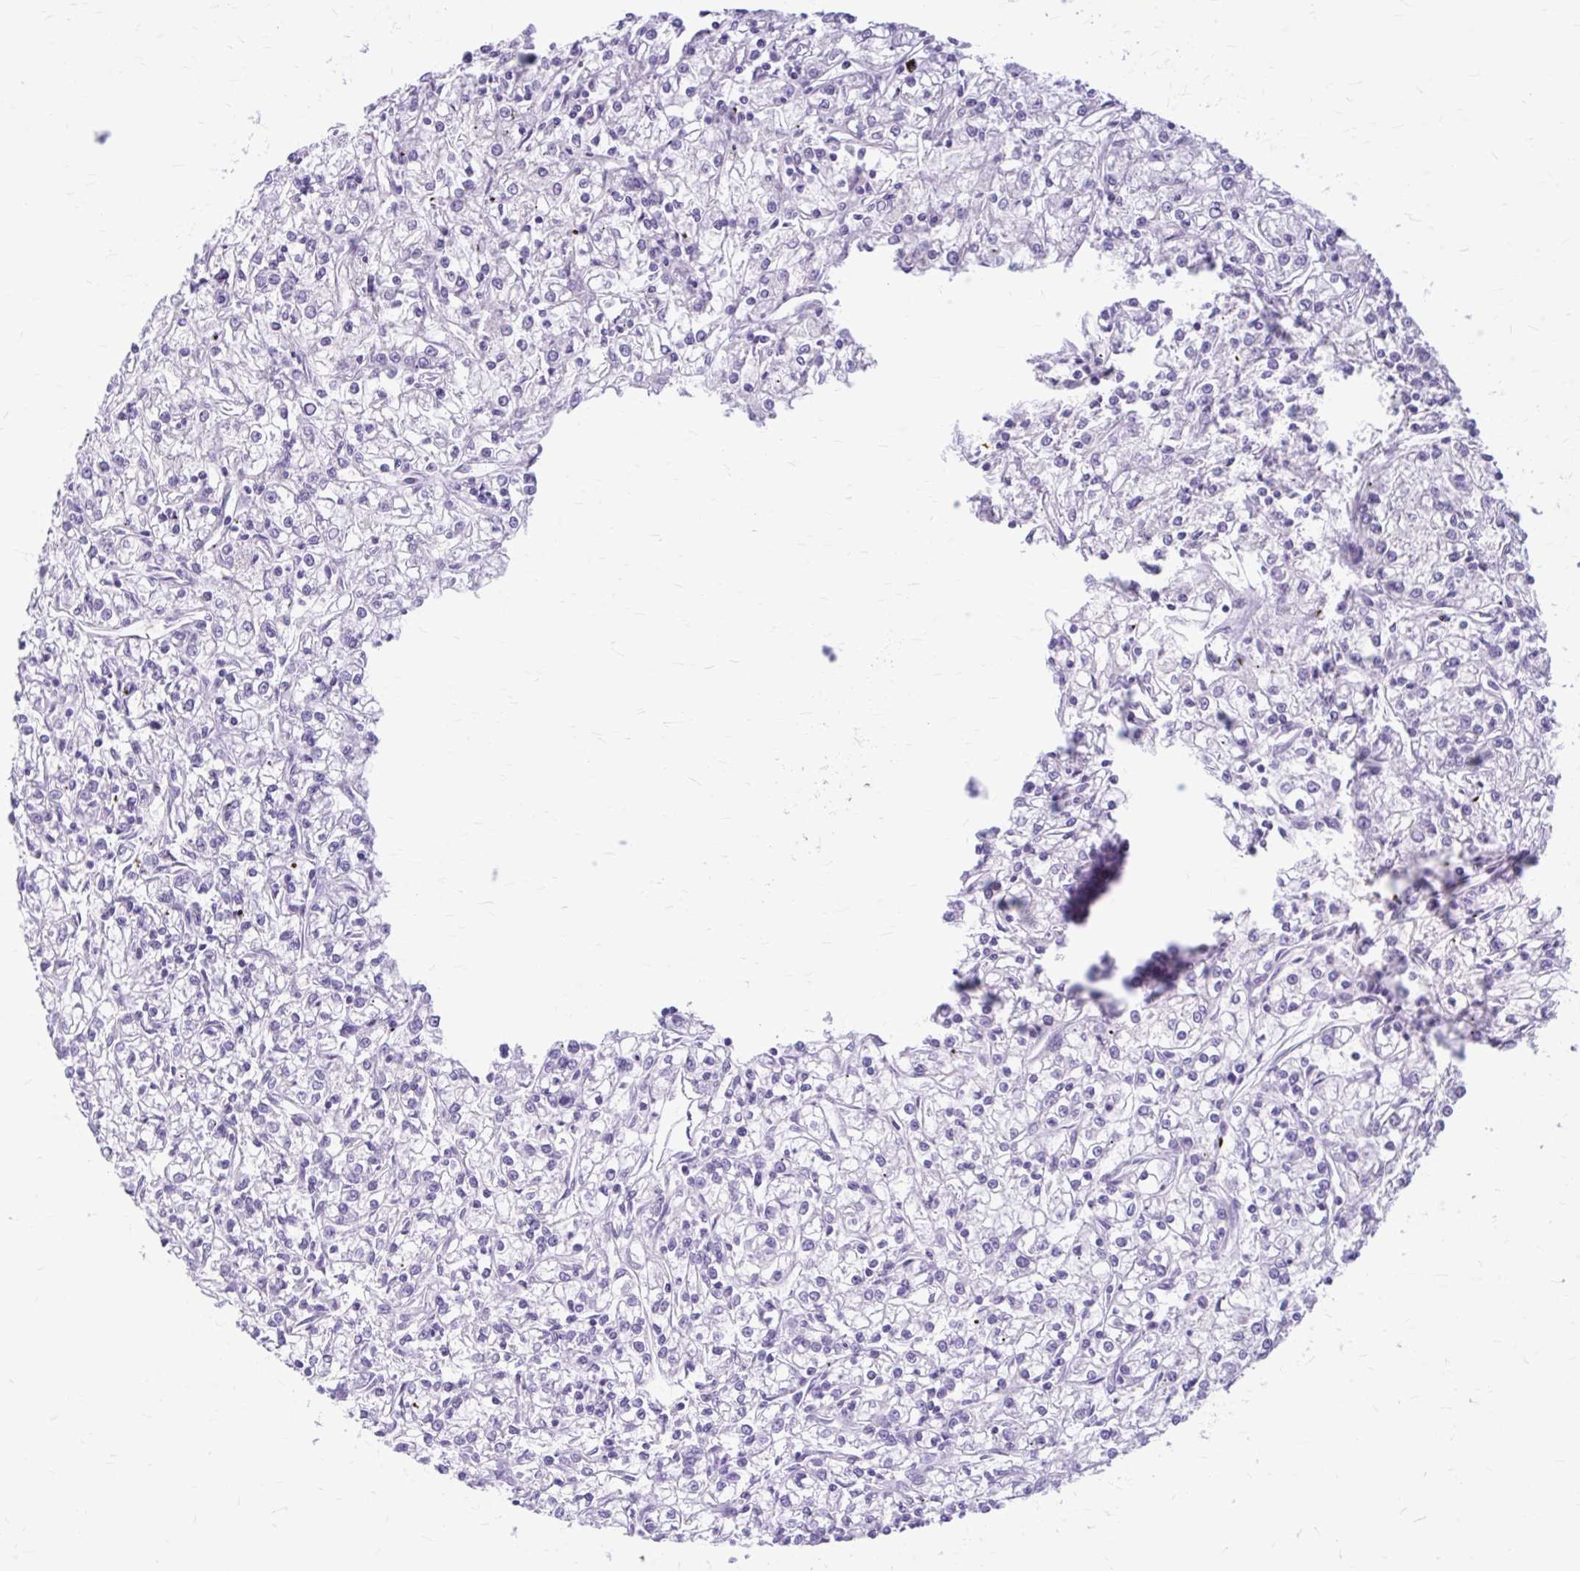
{"staining": {"intensity": "negative", "quantity": "none", "location": "none"}, "tissue": "renal cancer", "cell_type": "Tumor cells", "image_type": "cancer", "snomed": [{"axis": "morphology", "description": "Adenocarcinoma, NOS"}, {"axis": "topography", "description": "Kidney"}], "caption": "Tumor cells are negative for protein expression in human renal cancer (adenocarcinoma).", "gene": "KLHDC7A", "patient": {"sex": "female", "age": 59}}